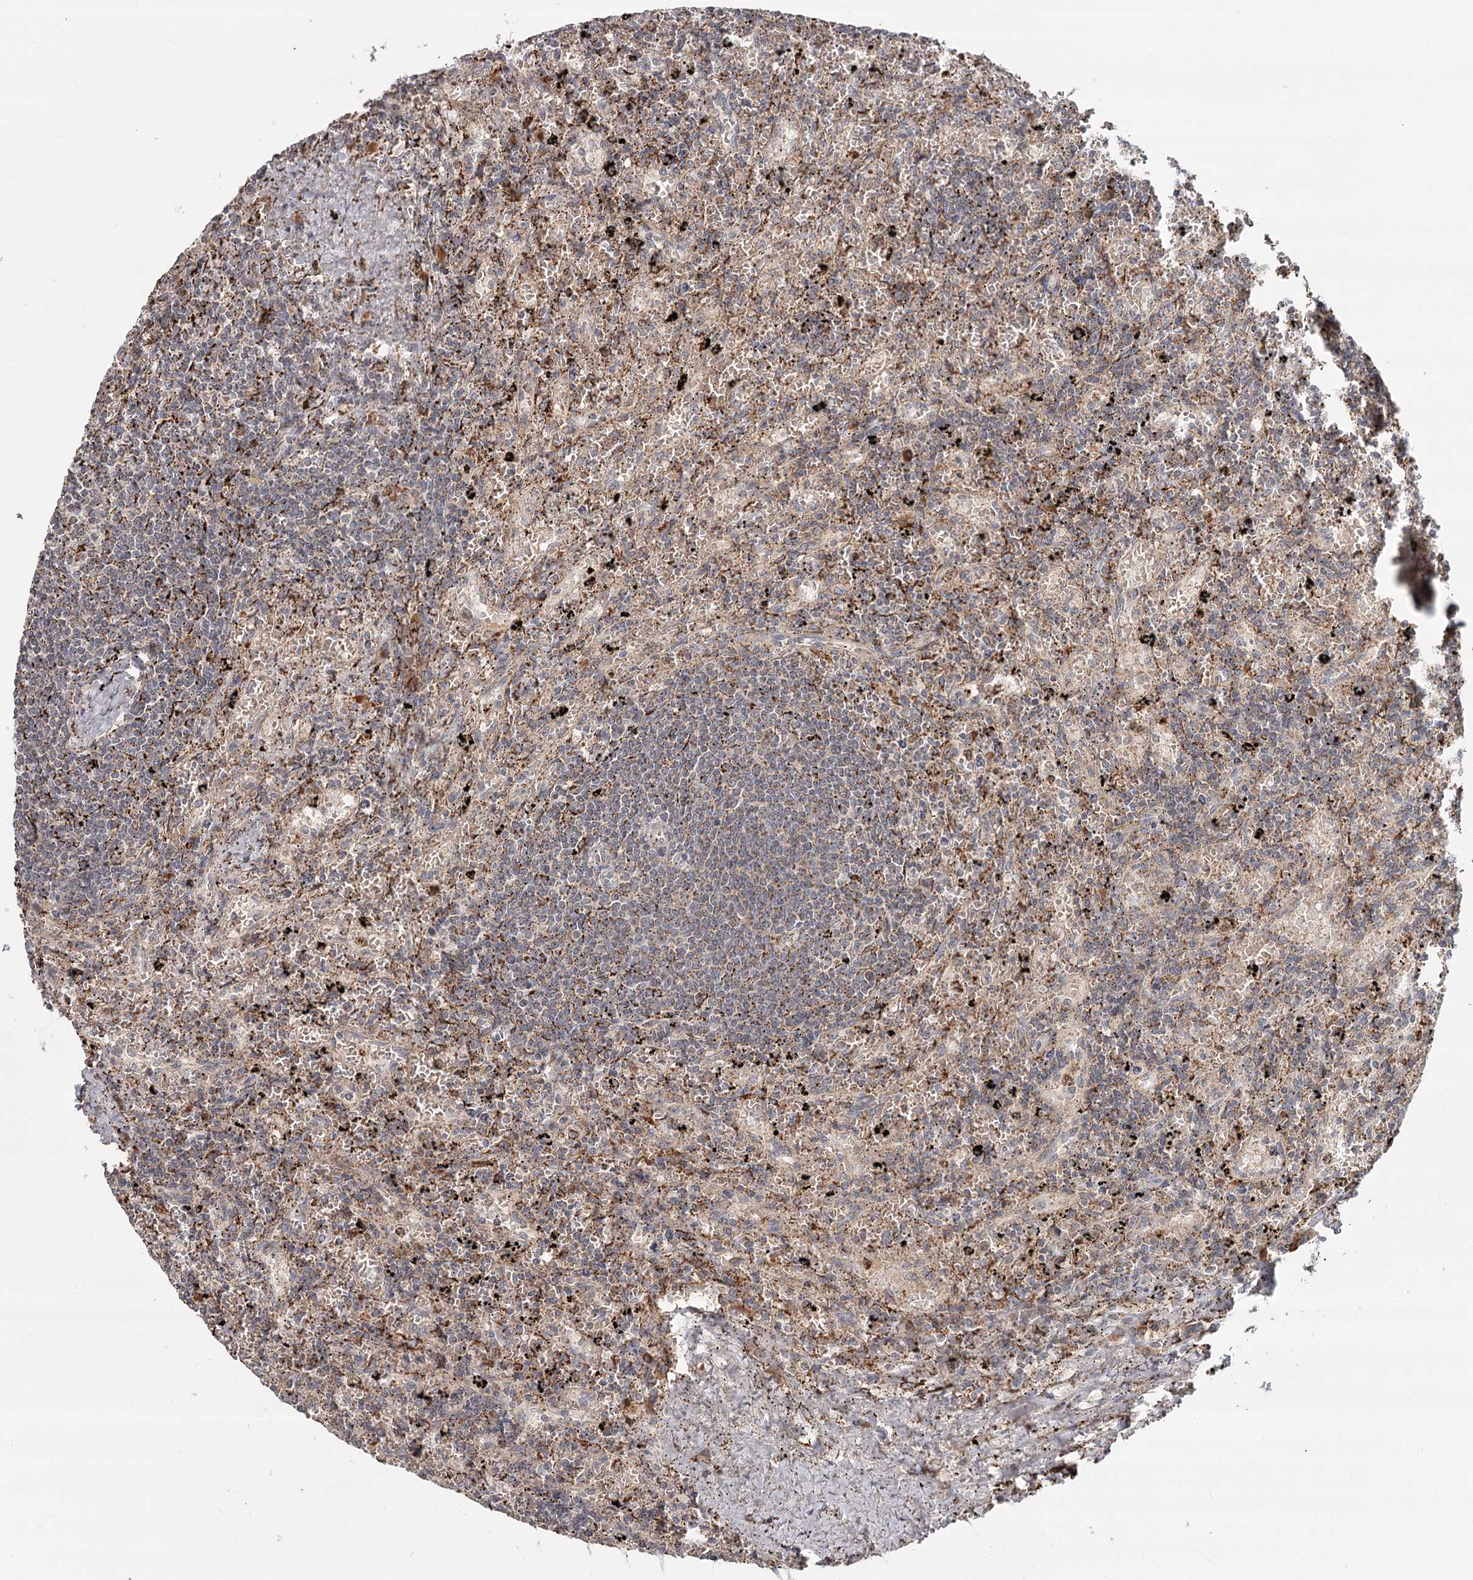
{"staining": {"intensity": "moderate", "quantity": "25%-75%", "location": "cytoplasmic/membranous"}, "tissue": "lymphoma", "cell_type": "Tumor cells", "image_type": "cancer", "snomed": [{"axis": "morphology", "description": "Malignant lymphoma, non-Hodgkin's type, Low grade"}, {"axis": "topography", "description": "Spleen"}], "caption": "Low-grade malignant lymphoma, non-Hodgkin's type stained with a protein marker exhibits moderate staining in tumor cells.", "gene": "CDC123", "patient": {"sex": "male", "age": 76}}